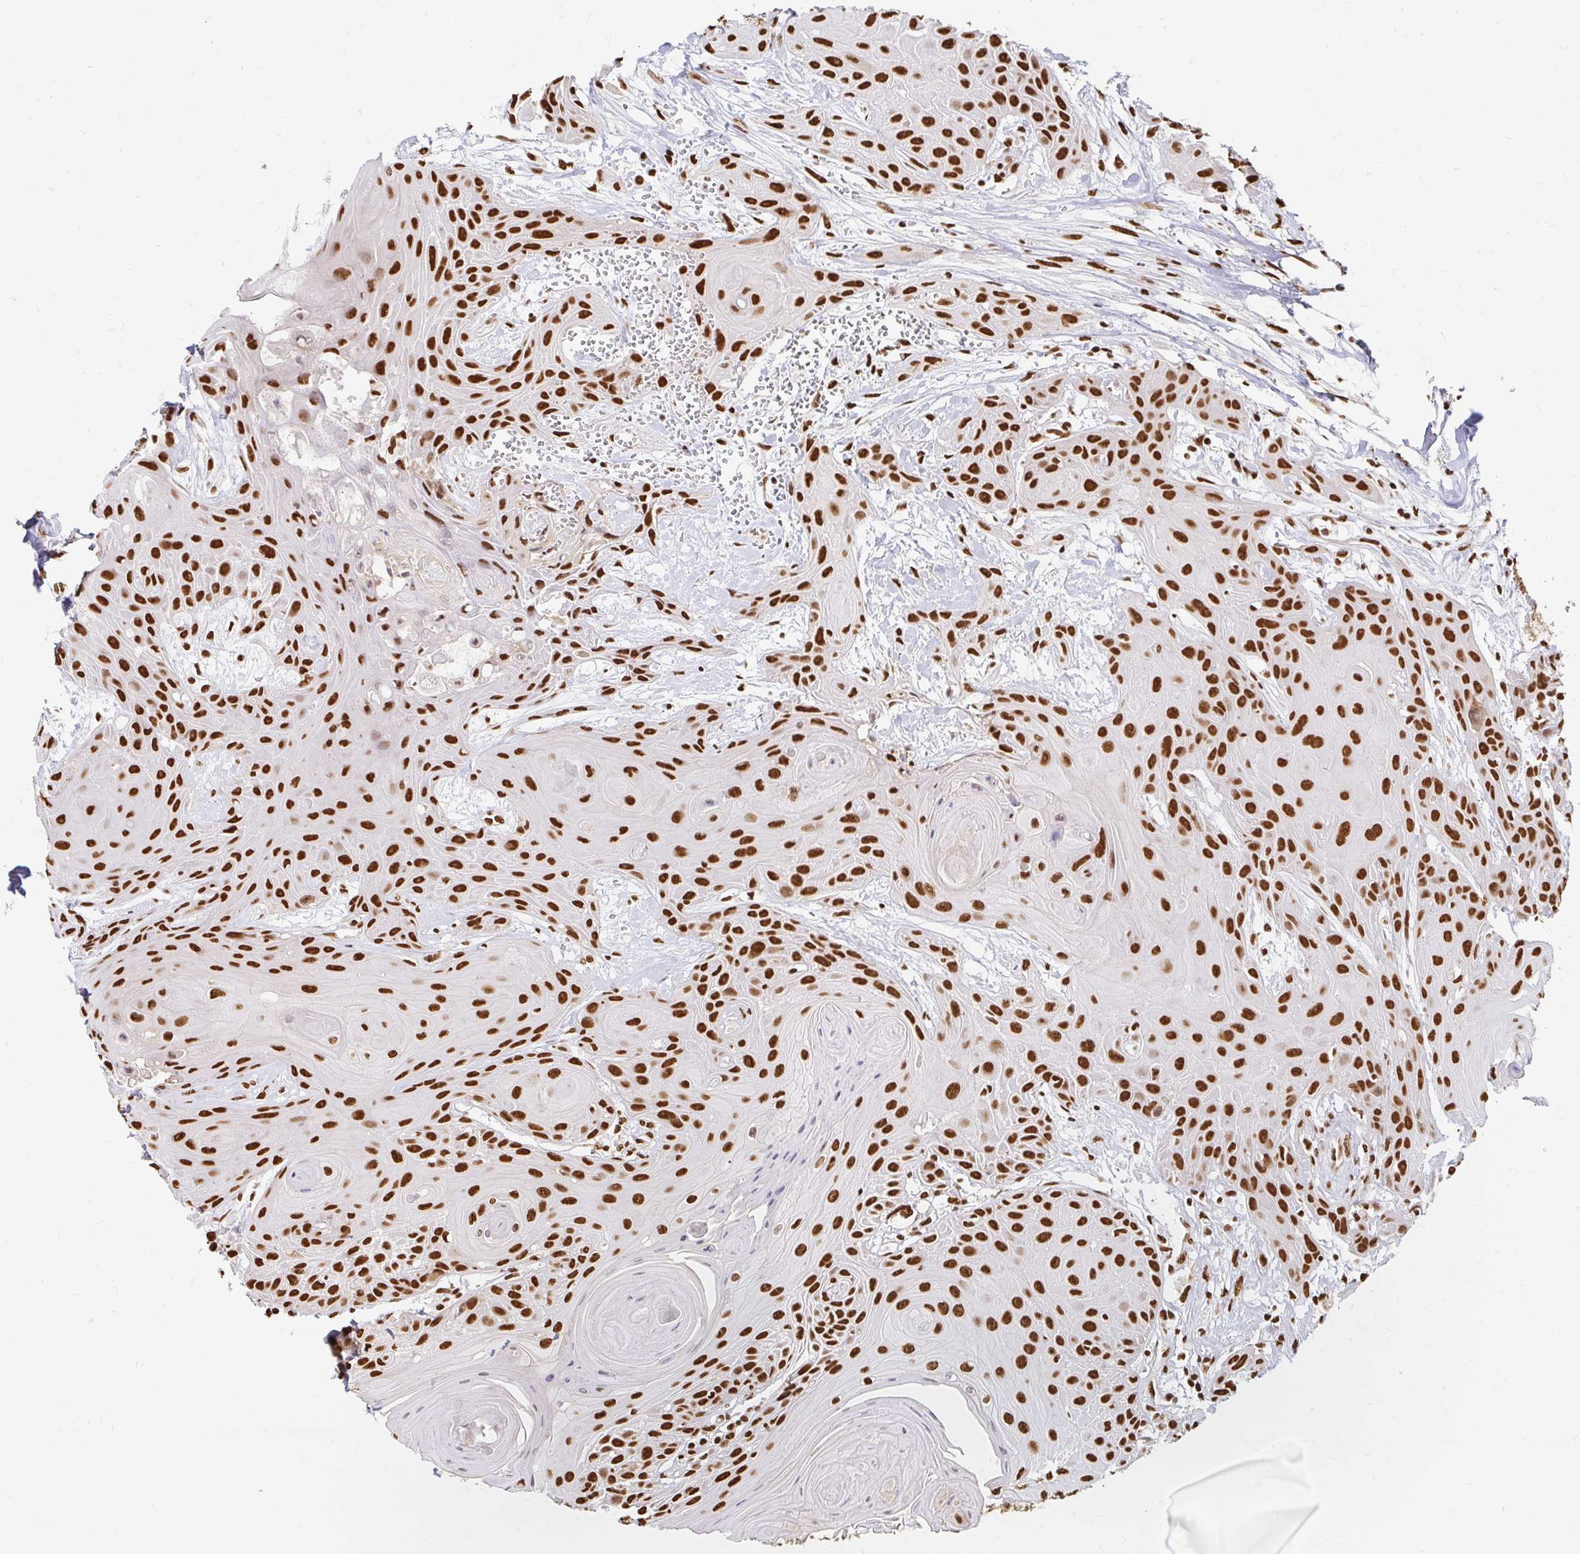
{"staining": {"intensity": "strong", "quantity": ">75%", "location": "nuclear"}, "tissue": "head and neck cancer", "cell_type": "Tumor cells", "image_type": "cancer", "snomed": [{"axis": "morphology", "description": "Squamous cell carcinoma, NOS"}, {"axis": "topography", "description": "Head-Neck"}], "caption": "High-power microscopy captured an IHC photomicrograph of head and neck cancer, revealing strong nuclear positivity in about >75% of tumor cells.", "gene": "HNRNPU", "patient": {"sex": "female", "age": 73}}